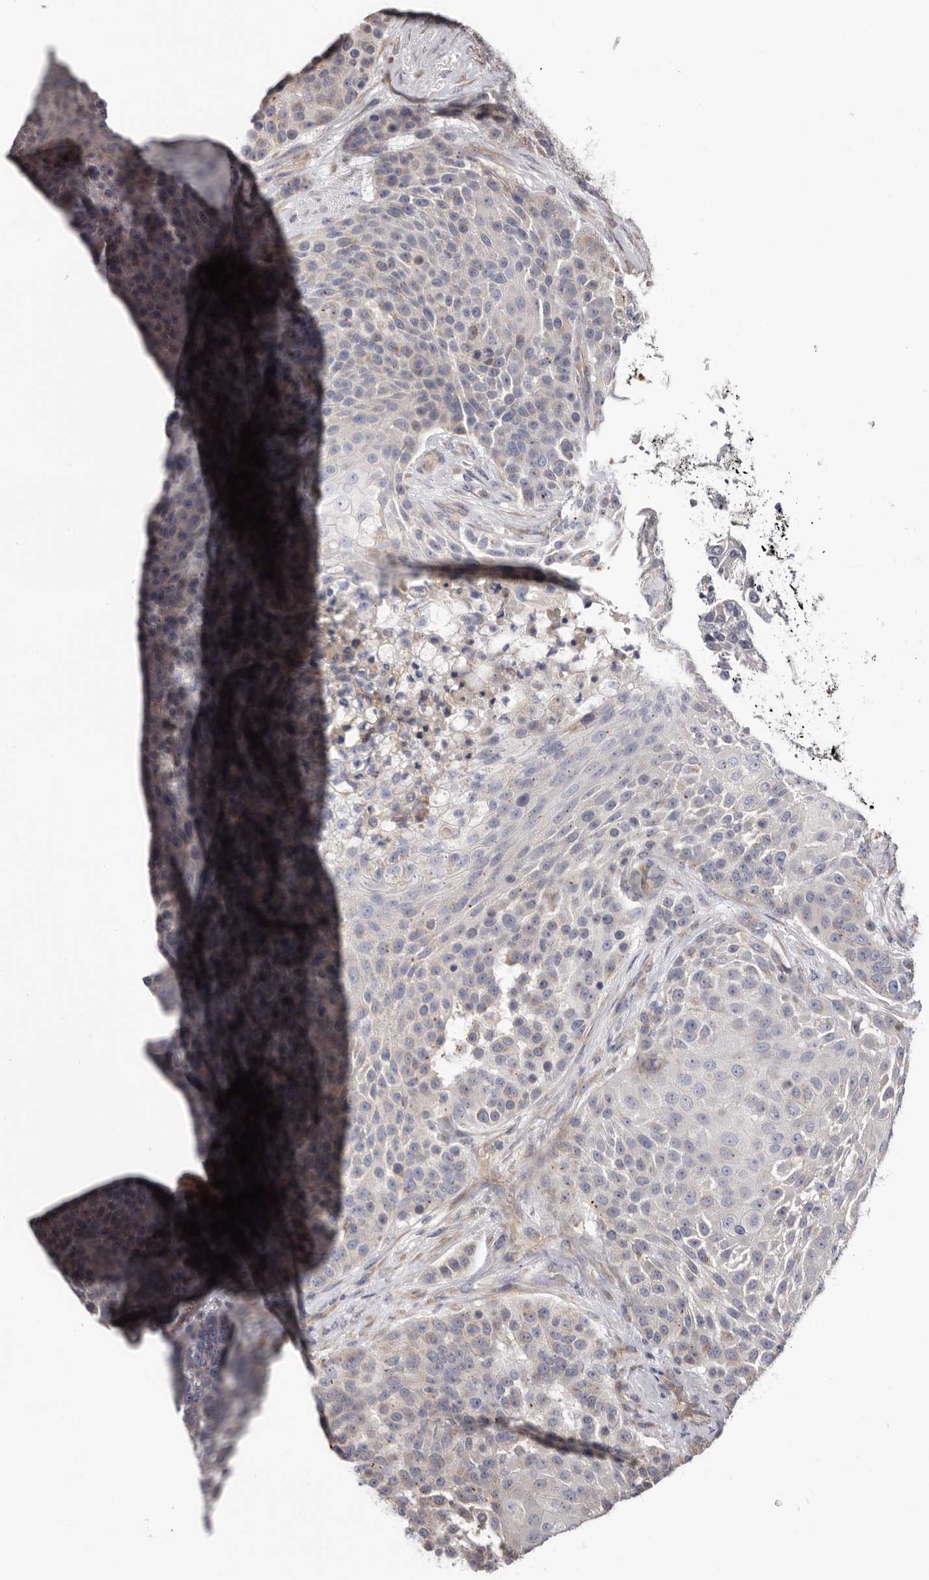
{"staining": {"intensity": "negative", "quantity": "none", "location": "none"}, "tissue": "urothelial cancer", "cell_type": "Tumor cells", "image_type": "cancer", "snomed": [{"axis": "morphology", "description": "Urothelial carcinoma, High grade"}, {"axis": "topography", "description": "Urinary bladder"}], "caption": "High power microscopy photomicrograph of an immunohistochemistry photomicrograph of urothelial cancer, revealing no significant positivity in tumor cells.", "gene": "ASIC5", "patient": {"sex": "female", "age": 63}}